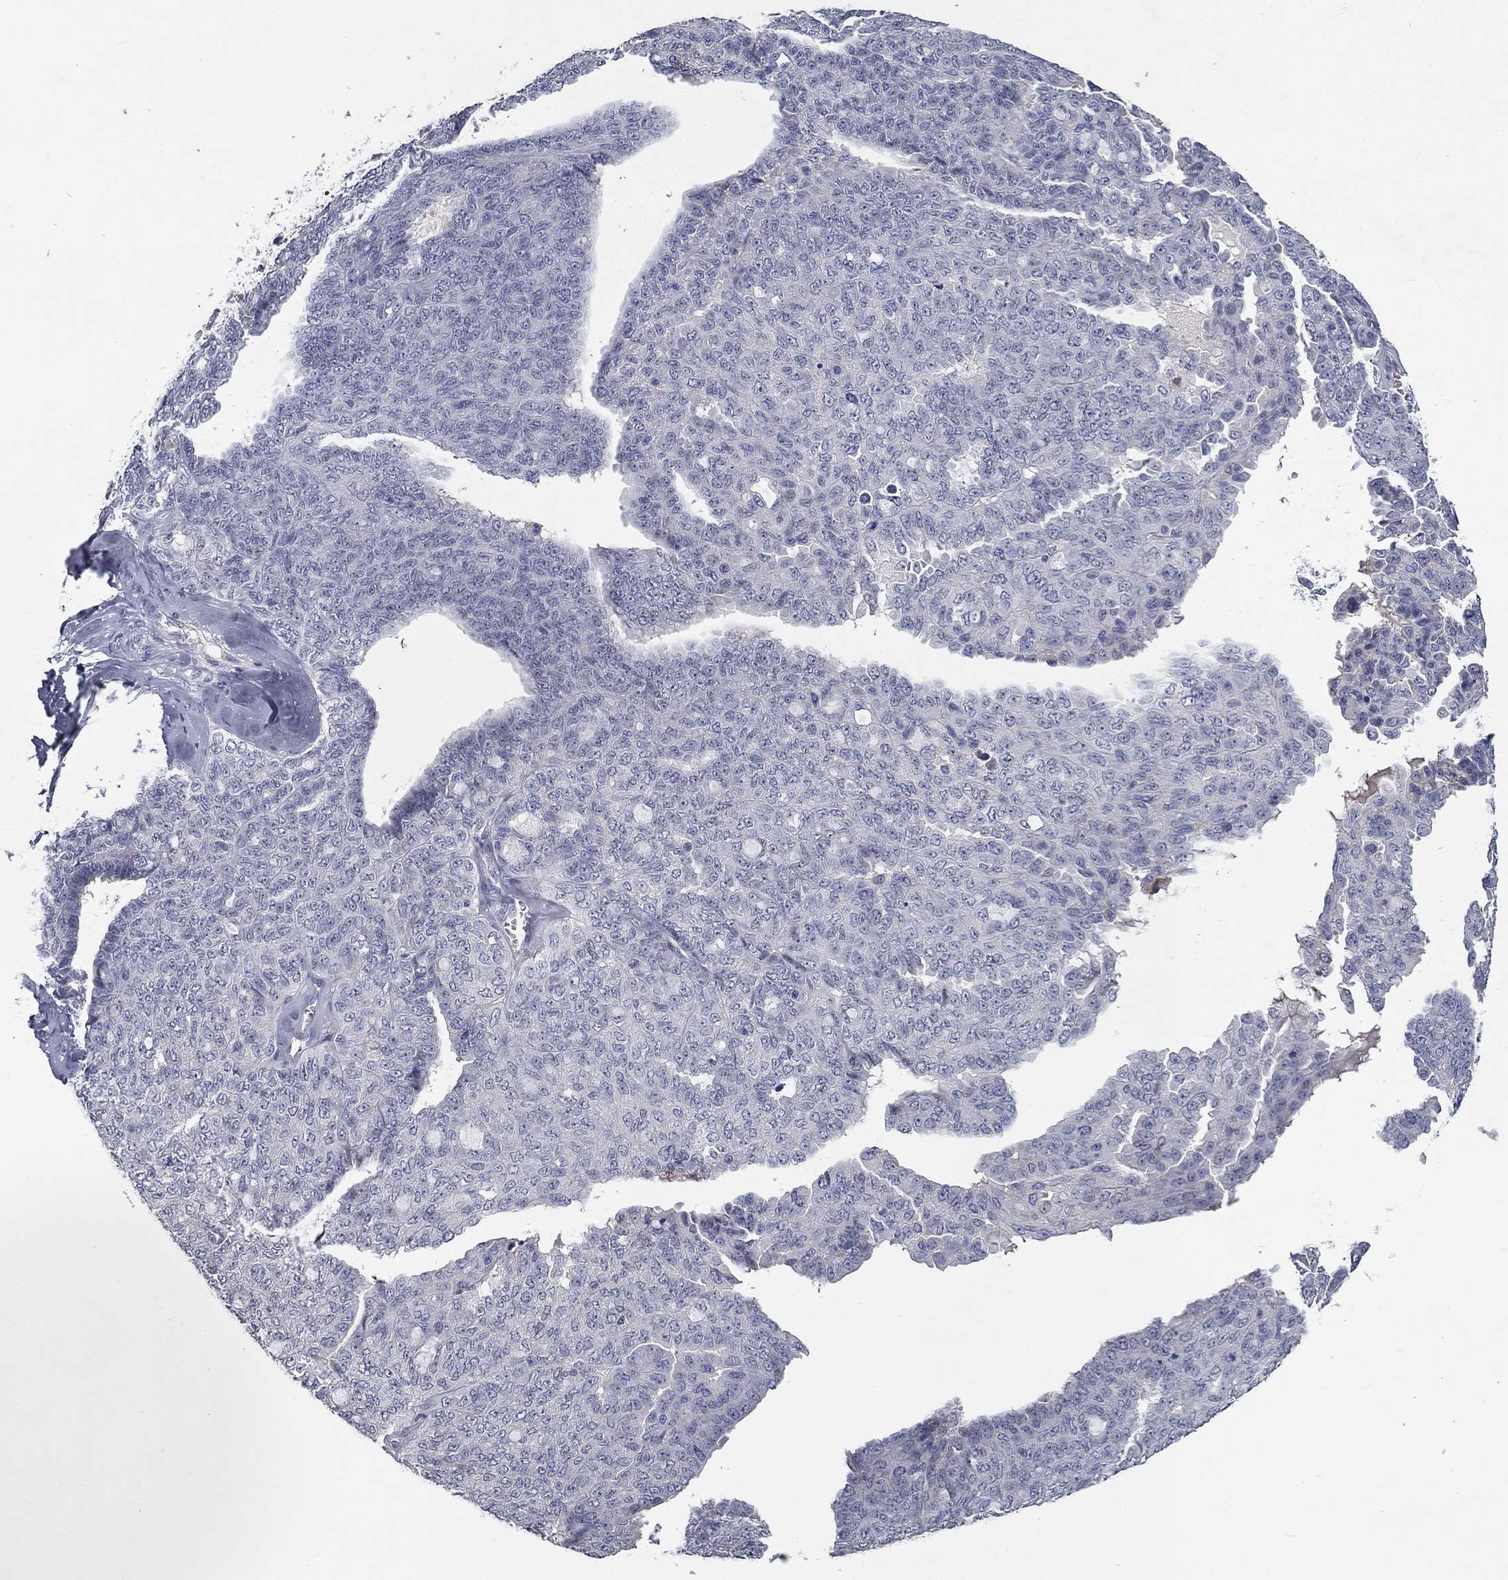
{"staining": {"intensity": "negative", "quantity": "none", "location": "none"}, "tissue": "ovarian cancer", "cell_type": "Tumor cells", "image_type": "cancer", "snomed": [{"axis": "morphology", "description": "Cystadenocarcinoma, serous, NOS"}, {"axis": "topography", "description": "Ovary"}], "caption": "Immunohistochemistry photomicrograph of human ovarian serous cystadenocarcinoma stained for a protein (brown), which reveals no positivity in tumor cells. Brightfield microscopy of IHC stained with DAB (brown) and hematoxylin (blue), captured at high magnification.", "gene": "CD274", "patient": {"sex": "female", "age": 71}}